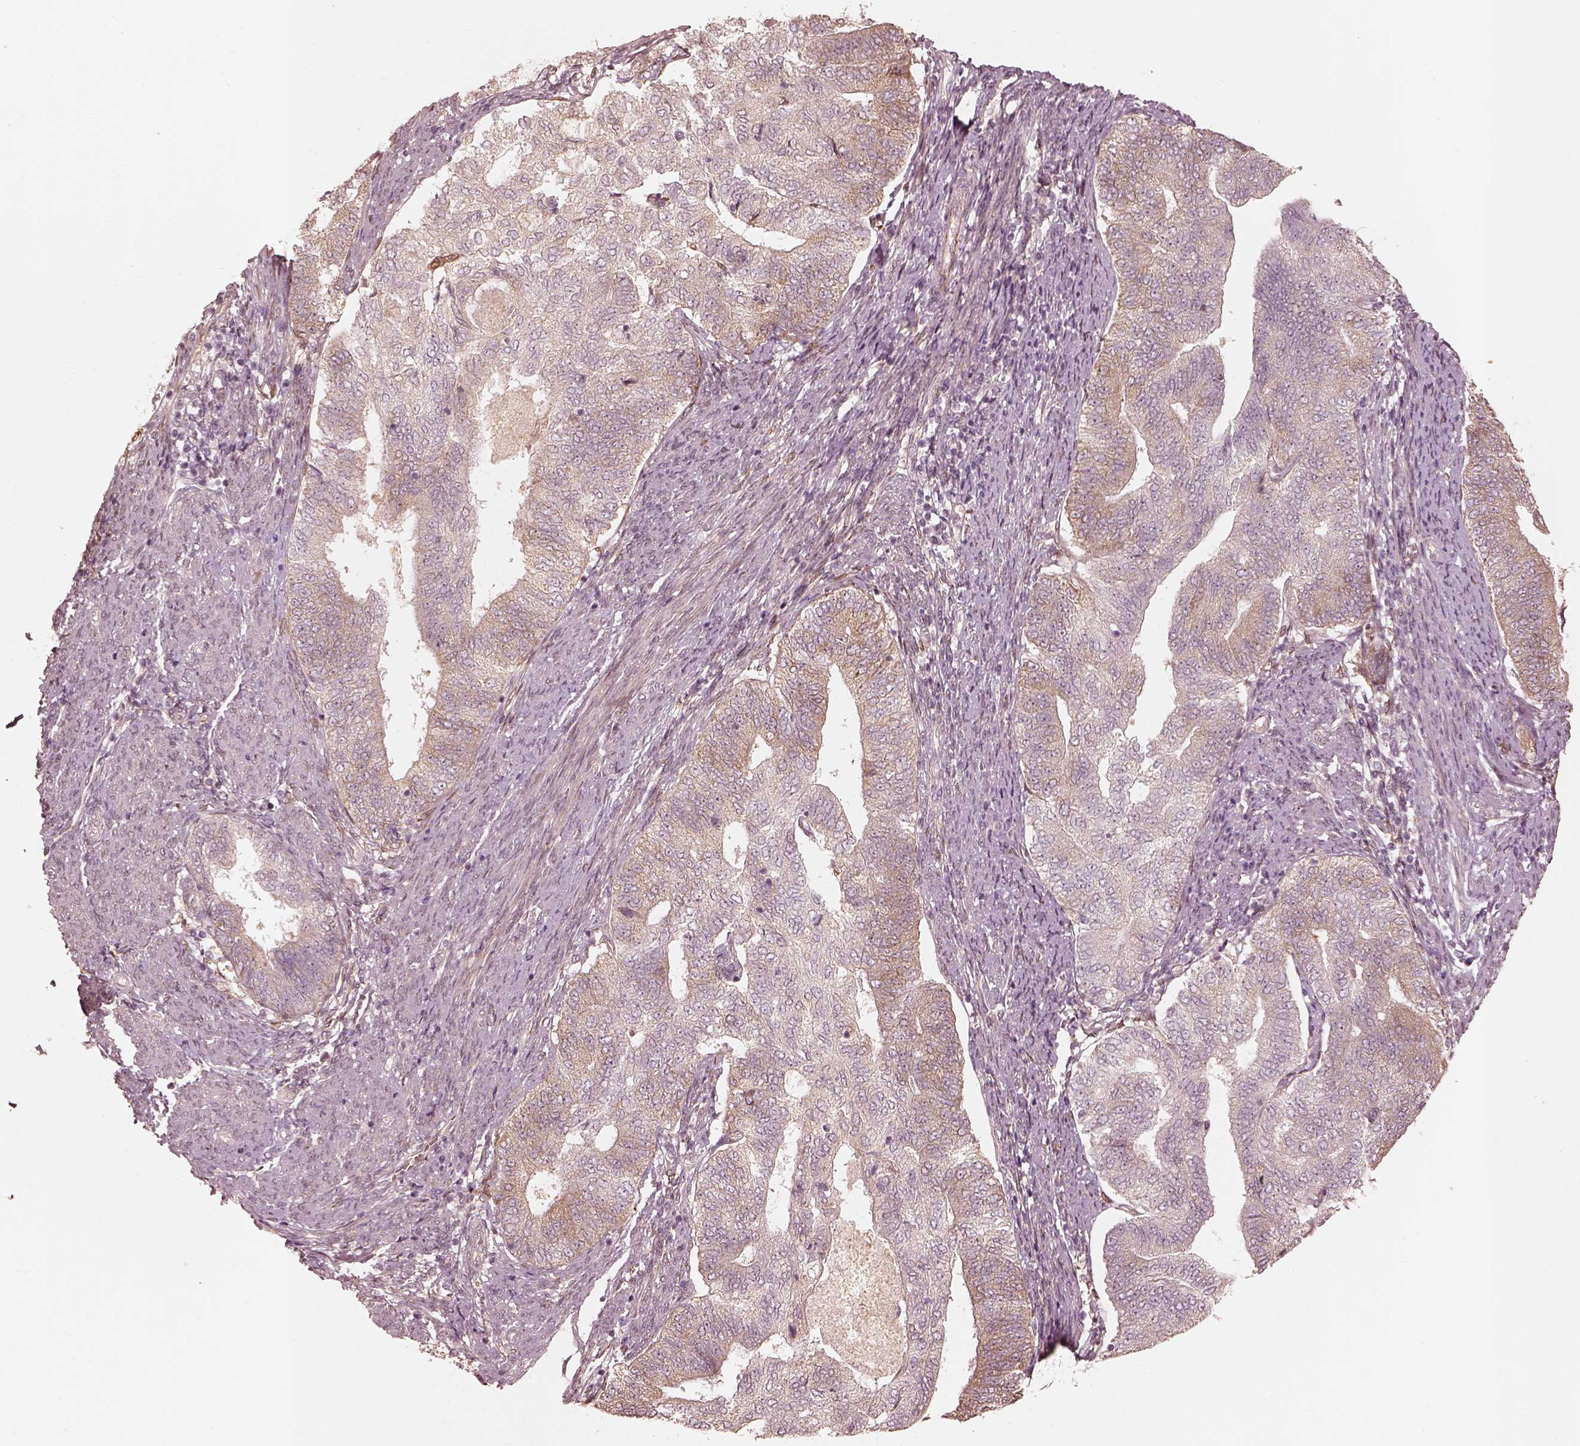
{"staining": {"intensity": "moderate", "quantity": ">75%", "location": "cytoplasmic/membranous"}, "tissue": "endometrial cancer", "cell_type": "Tumor cells", "image_type": "cancer", "snomed": [{"axis": "morphology", "description": "Adenocarcinoma, NOS"}, {"axis": "topography", "description": "Endometrium"}], "caption": "Immunohistochemistry (DAB) staining of human adenocarcinoma (endometrial) shows moderate cytoplasmic/membranous protein positivity in about >75% of tumor cells. (brown staining indicates protein expression, while blue staining denotes nuclei).", "gene": "WLS", "patient": {"sex": "female", "age": 65}}